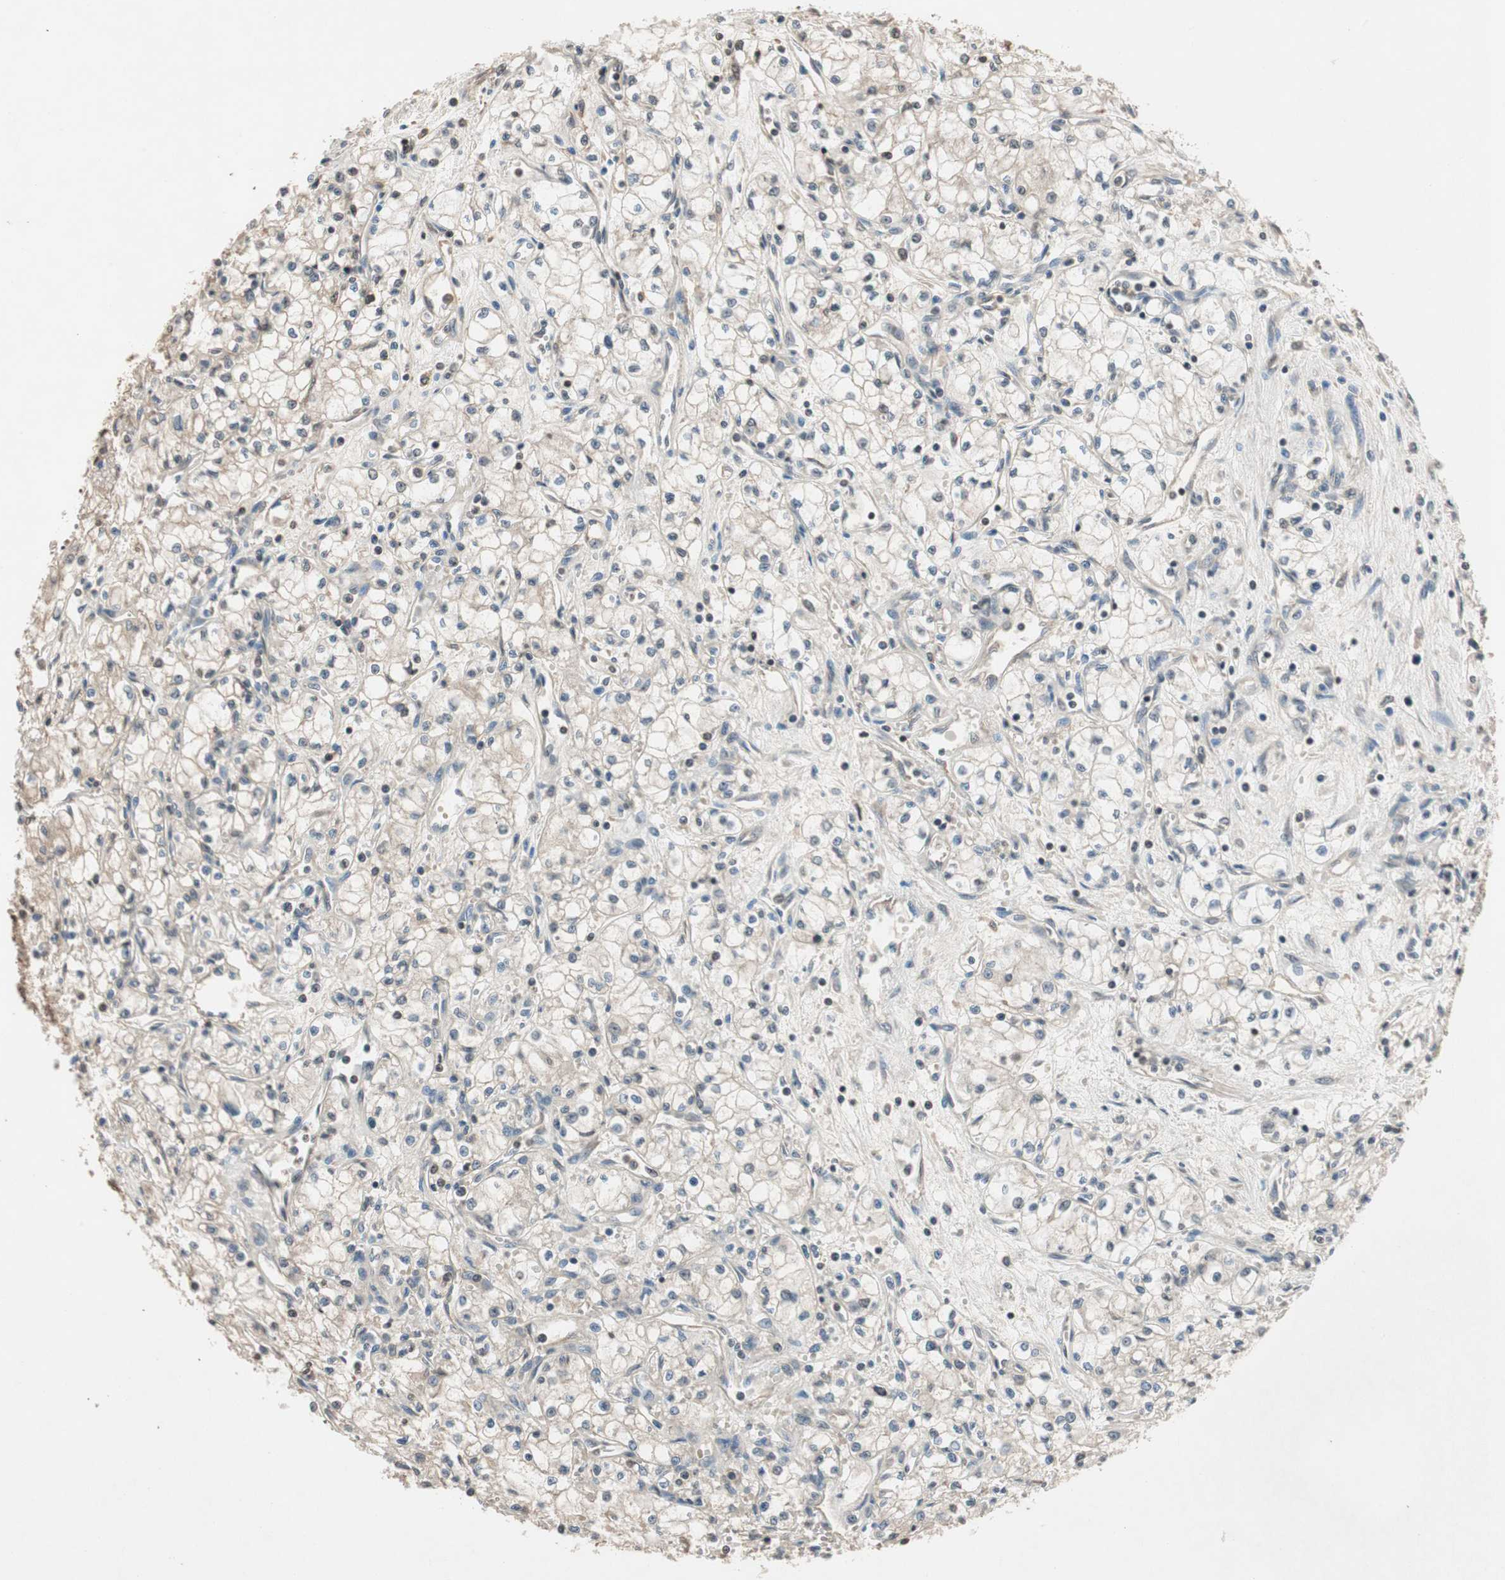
{"staining": {"intensity": "negative", "quantity": "none", "location": "none"}, "tissue": "renal cancer", "cell_type": "Tumor cells", "image_type": "cancer", "snomed": [{"axis": "morphology", "description": "Normal tissue, NOS"}, {"axis": "morphology", "description": "Adenocarcinoma, NOS"}, {"axis": "topography", "description": "Kidney"}], "caption": "DAB (3,3'-diaminobenzidine) immunohistochemical staining of human adenocarcinoma (renal) reveals no significant staining in tumor cells.", "gene": "GCLM", "patient": {"sex": "male", "age": 59}}